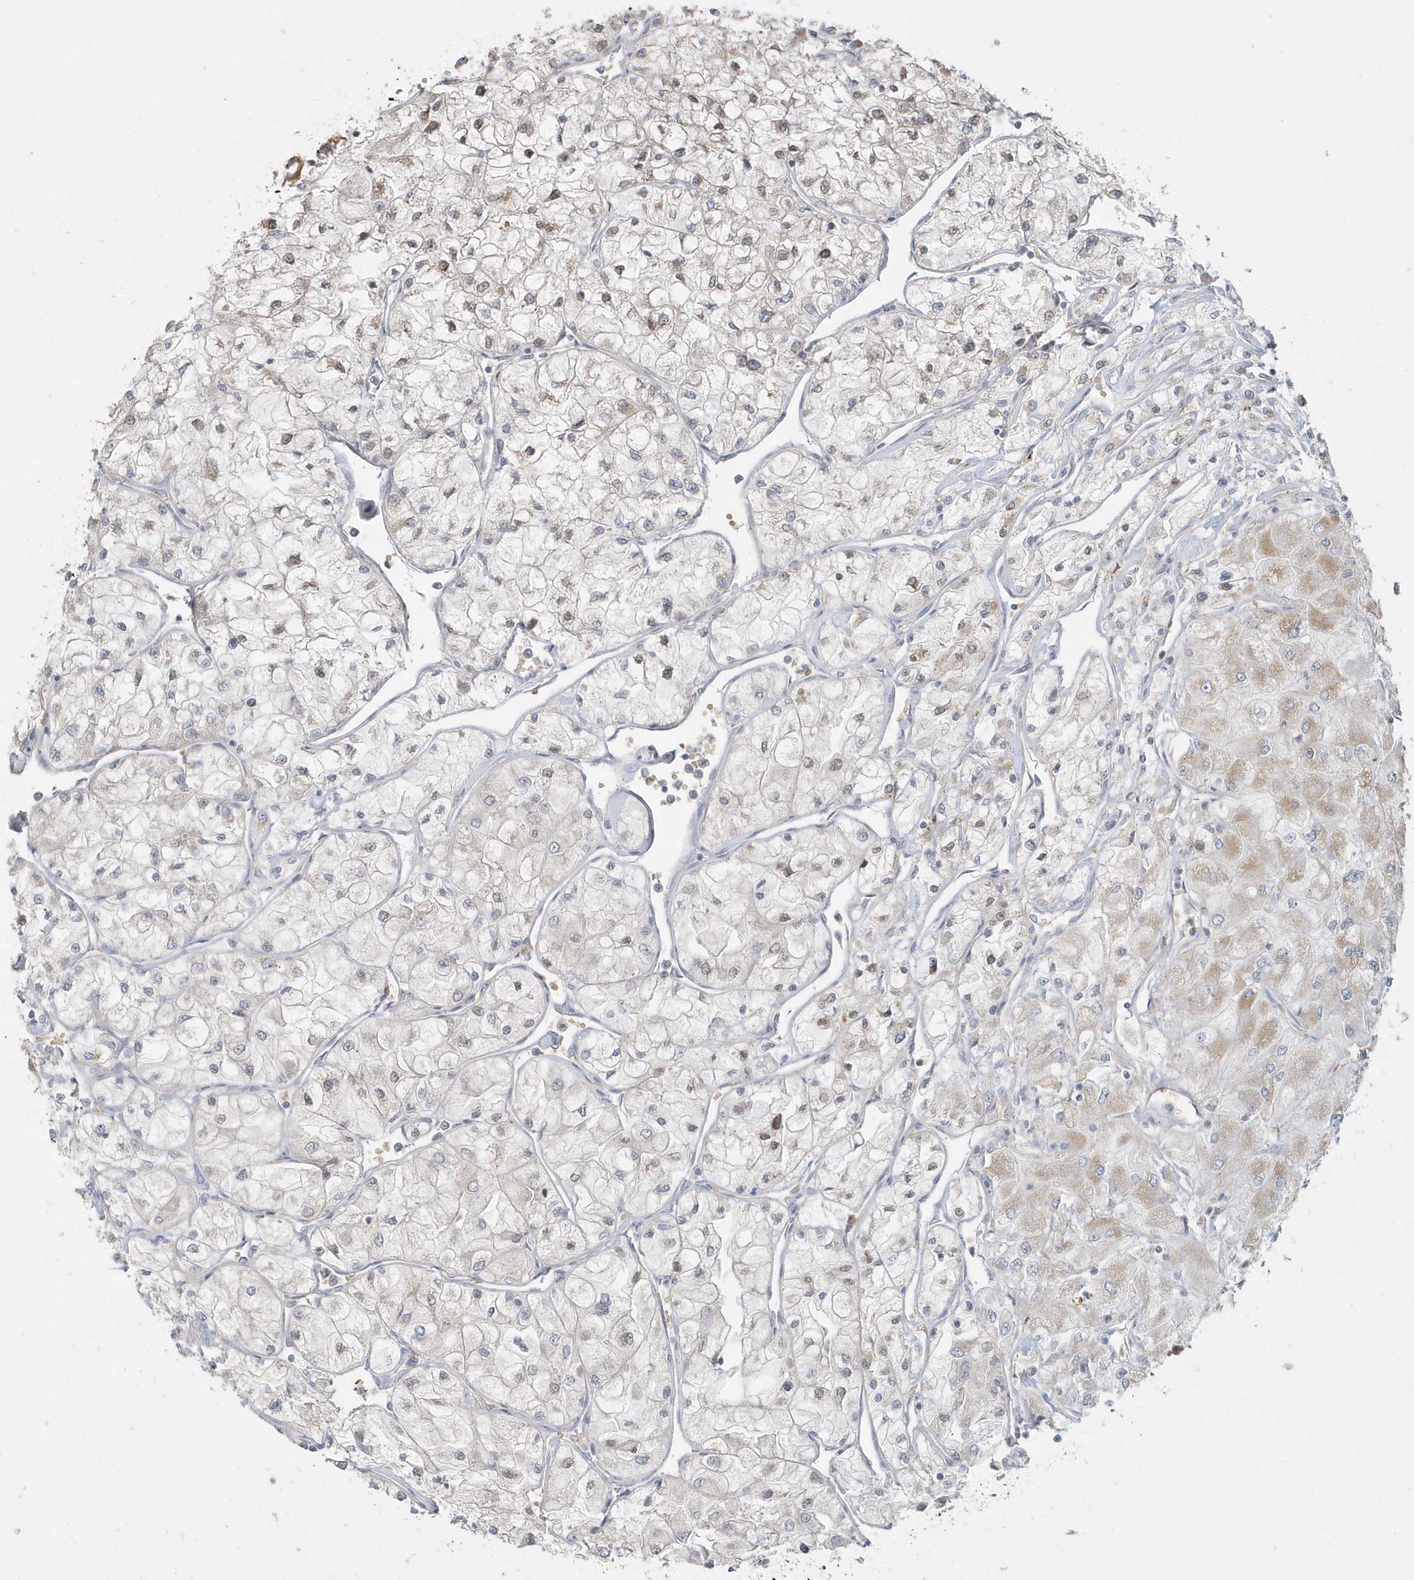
{"staining": {"intensity": "weak", "quantity": "<25%", "location": "cytoplasmic/membranous"}, "tissue": "renal cancer", "cell_type": "Tumor cells", "image_type": "cancer", "snomed": [{"axis": "morphology", "description": "Adenocarcinoma, NOS"}, {"axis": "topography", "description": "Kidney"}], "caption": "The immunohistochemistry image has no significant expression in tumor cells of adenocarcinoma (renal) tissue. The staining was performed using DAB to visualize the protein expression in brown, while the nuclei were stained in blue with hematoxylin (Magnification: 20x).", "gene": "BLTP3A", "patient": {"sex": "male", "age": 80}}